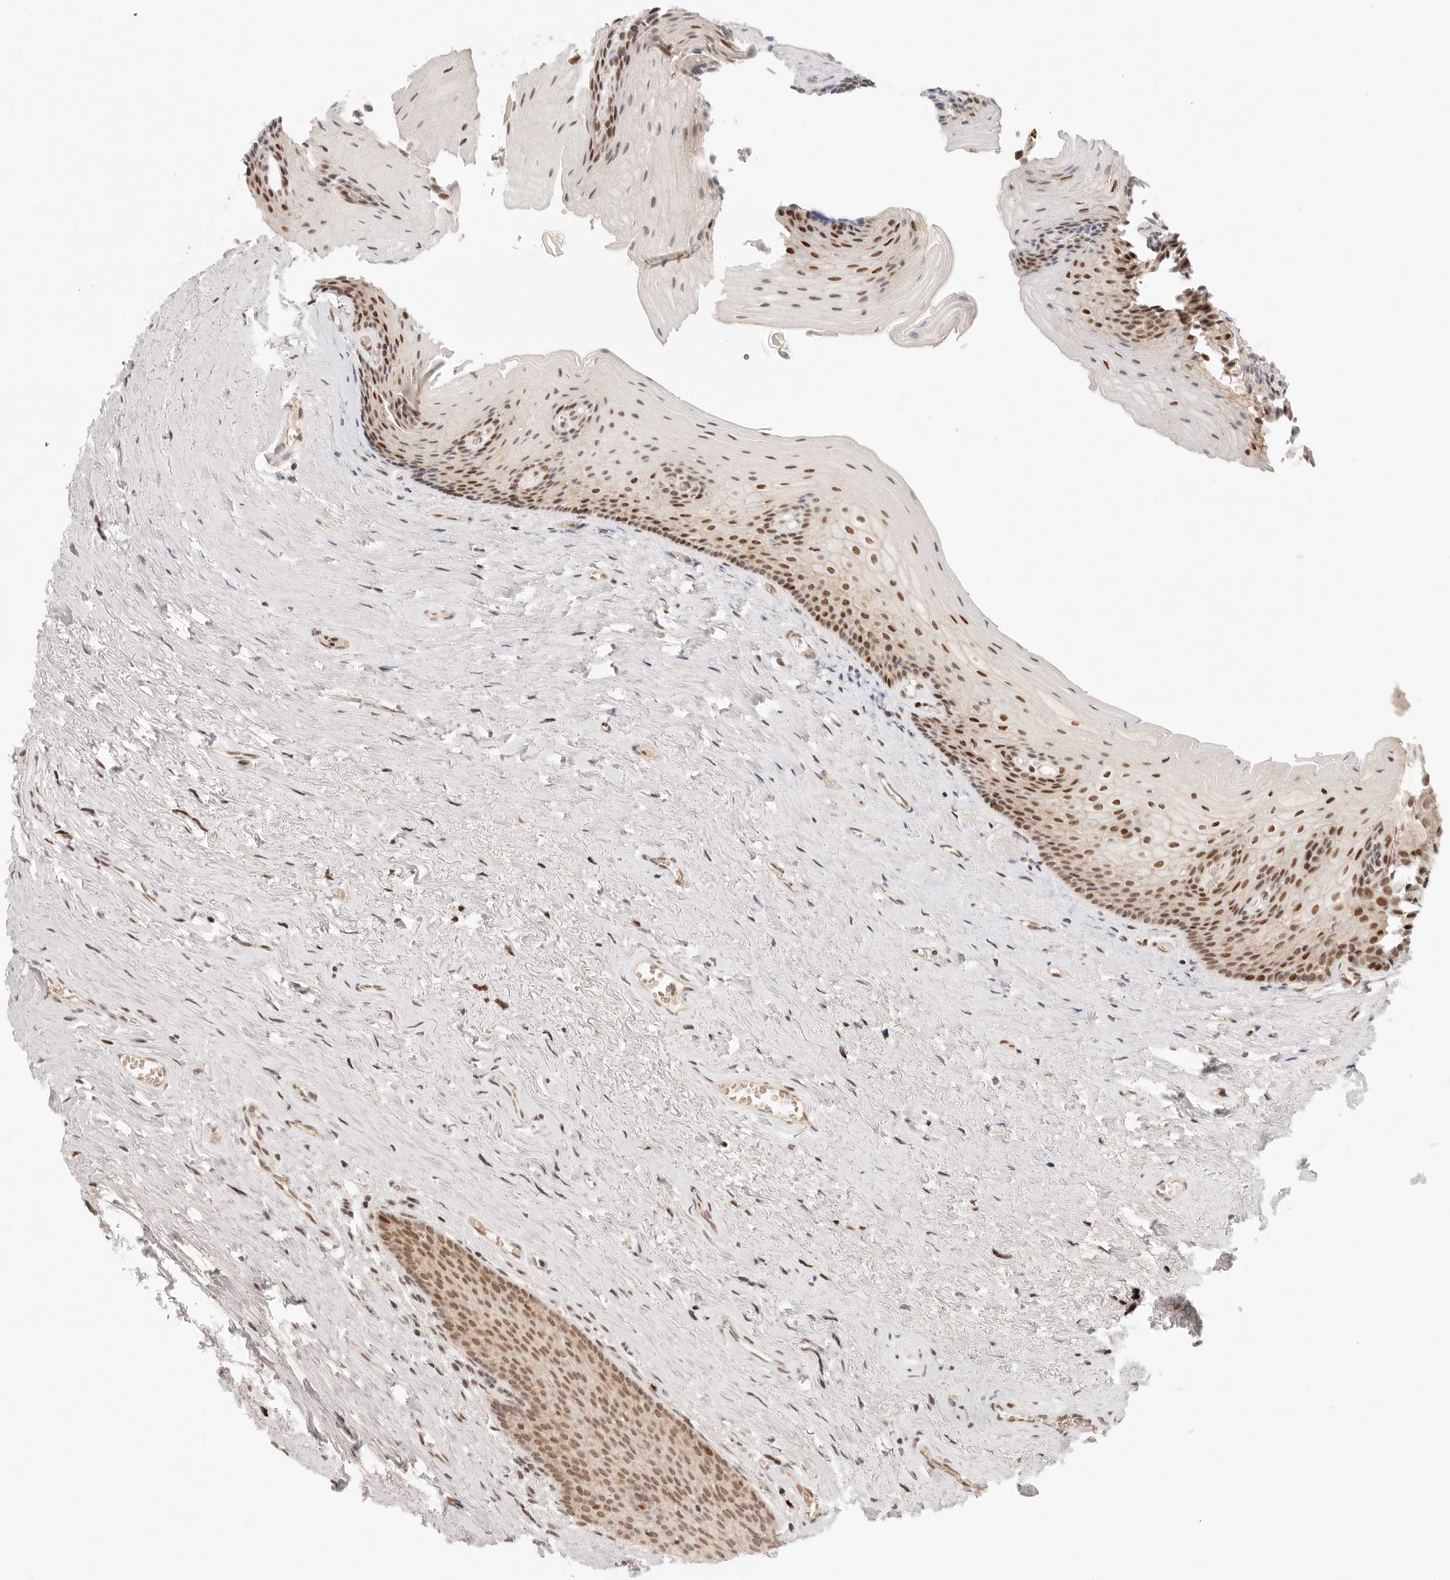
{"staining": {"intensity": "strong", "quantity": ">75%", "location": "nuclear"}, "tissue": "urinary bladder", "cell_type": "Urothelial cells", "image_type": "normal", "snomed": [{"axis": "morphology", "description": "Normal tissue, NOS"}, {"axis": "topography", "description": "Urinary bladder"}], "caption": "Benign urinary bladder exhibits strong nuclear expression in about >75% of urothelial cells (DAB (3,3'-diaminobenzidine) IHC with brightfield microscopy, high magnification)..", "gene": "HOXC5", "patient": {"sex": "female", "age": 67}}